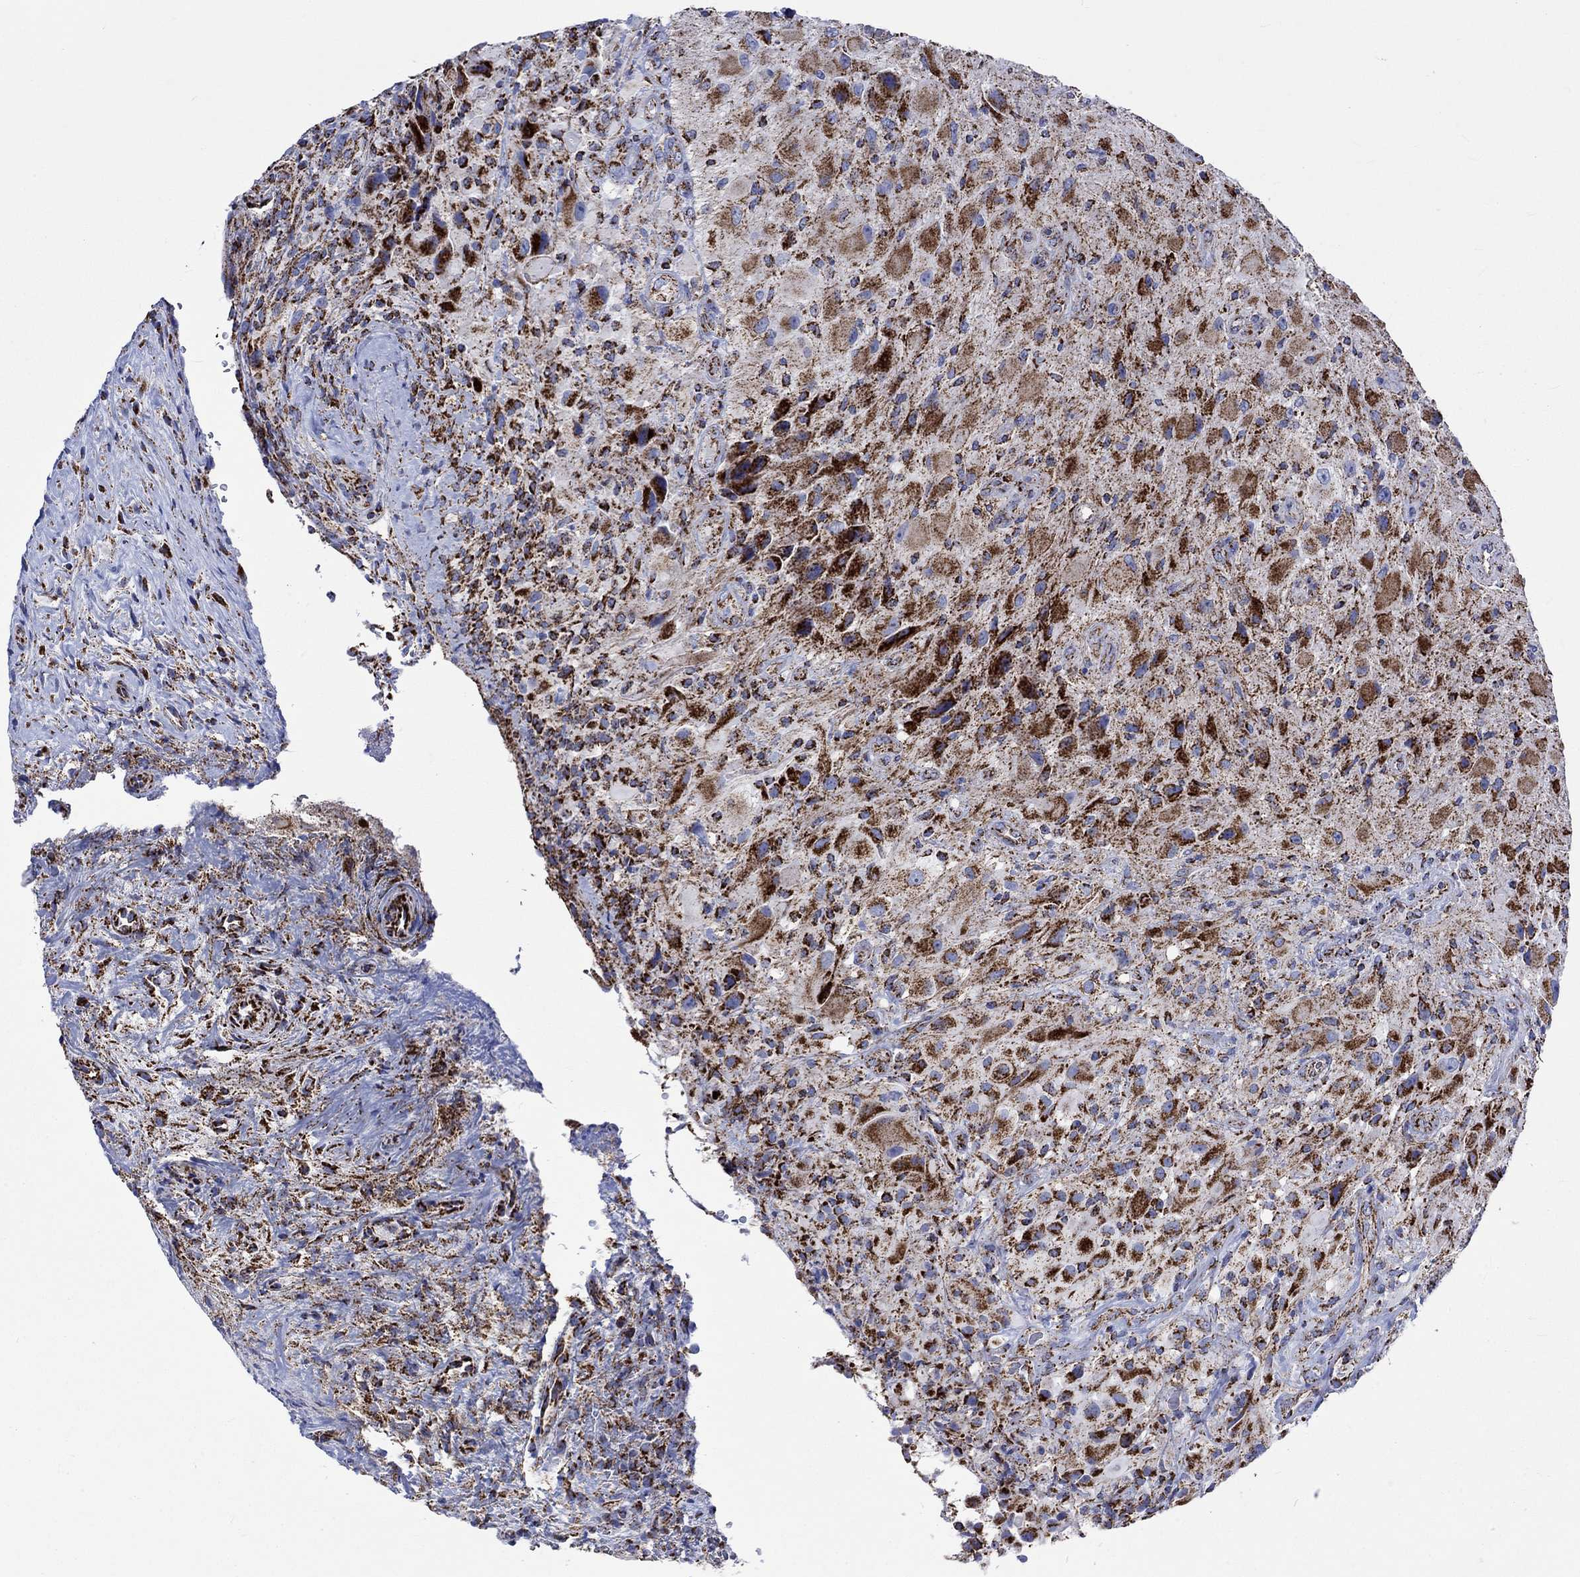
{"staining": {"intensity": "strong", "quantity": "25%-75%", "location": "cytoplasmic/membranous"}, "tissue": "glioma", "cell_type": "Tumor cells", "image_type": "cancer", "snomed": [{"axis": "morphology", "description": "Glioma, malignant, High grade"}, {"axis": "topography", "description": "Cerebral cortex"}], "caption": "An image of glioma stained for a protein displays strong cytoplasmic/membranous brown staining in tumor cells. The staining is performed using DAB brown chromogen to label protein expression. The nuclei are counter-stained blue using hematoxylin.", "gene": "RCE1", "patient": {"sex": "male", "age": 35}}